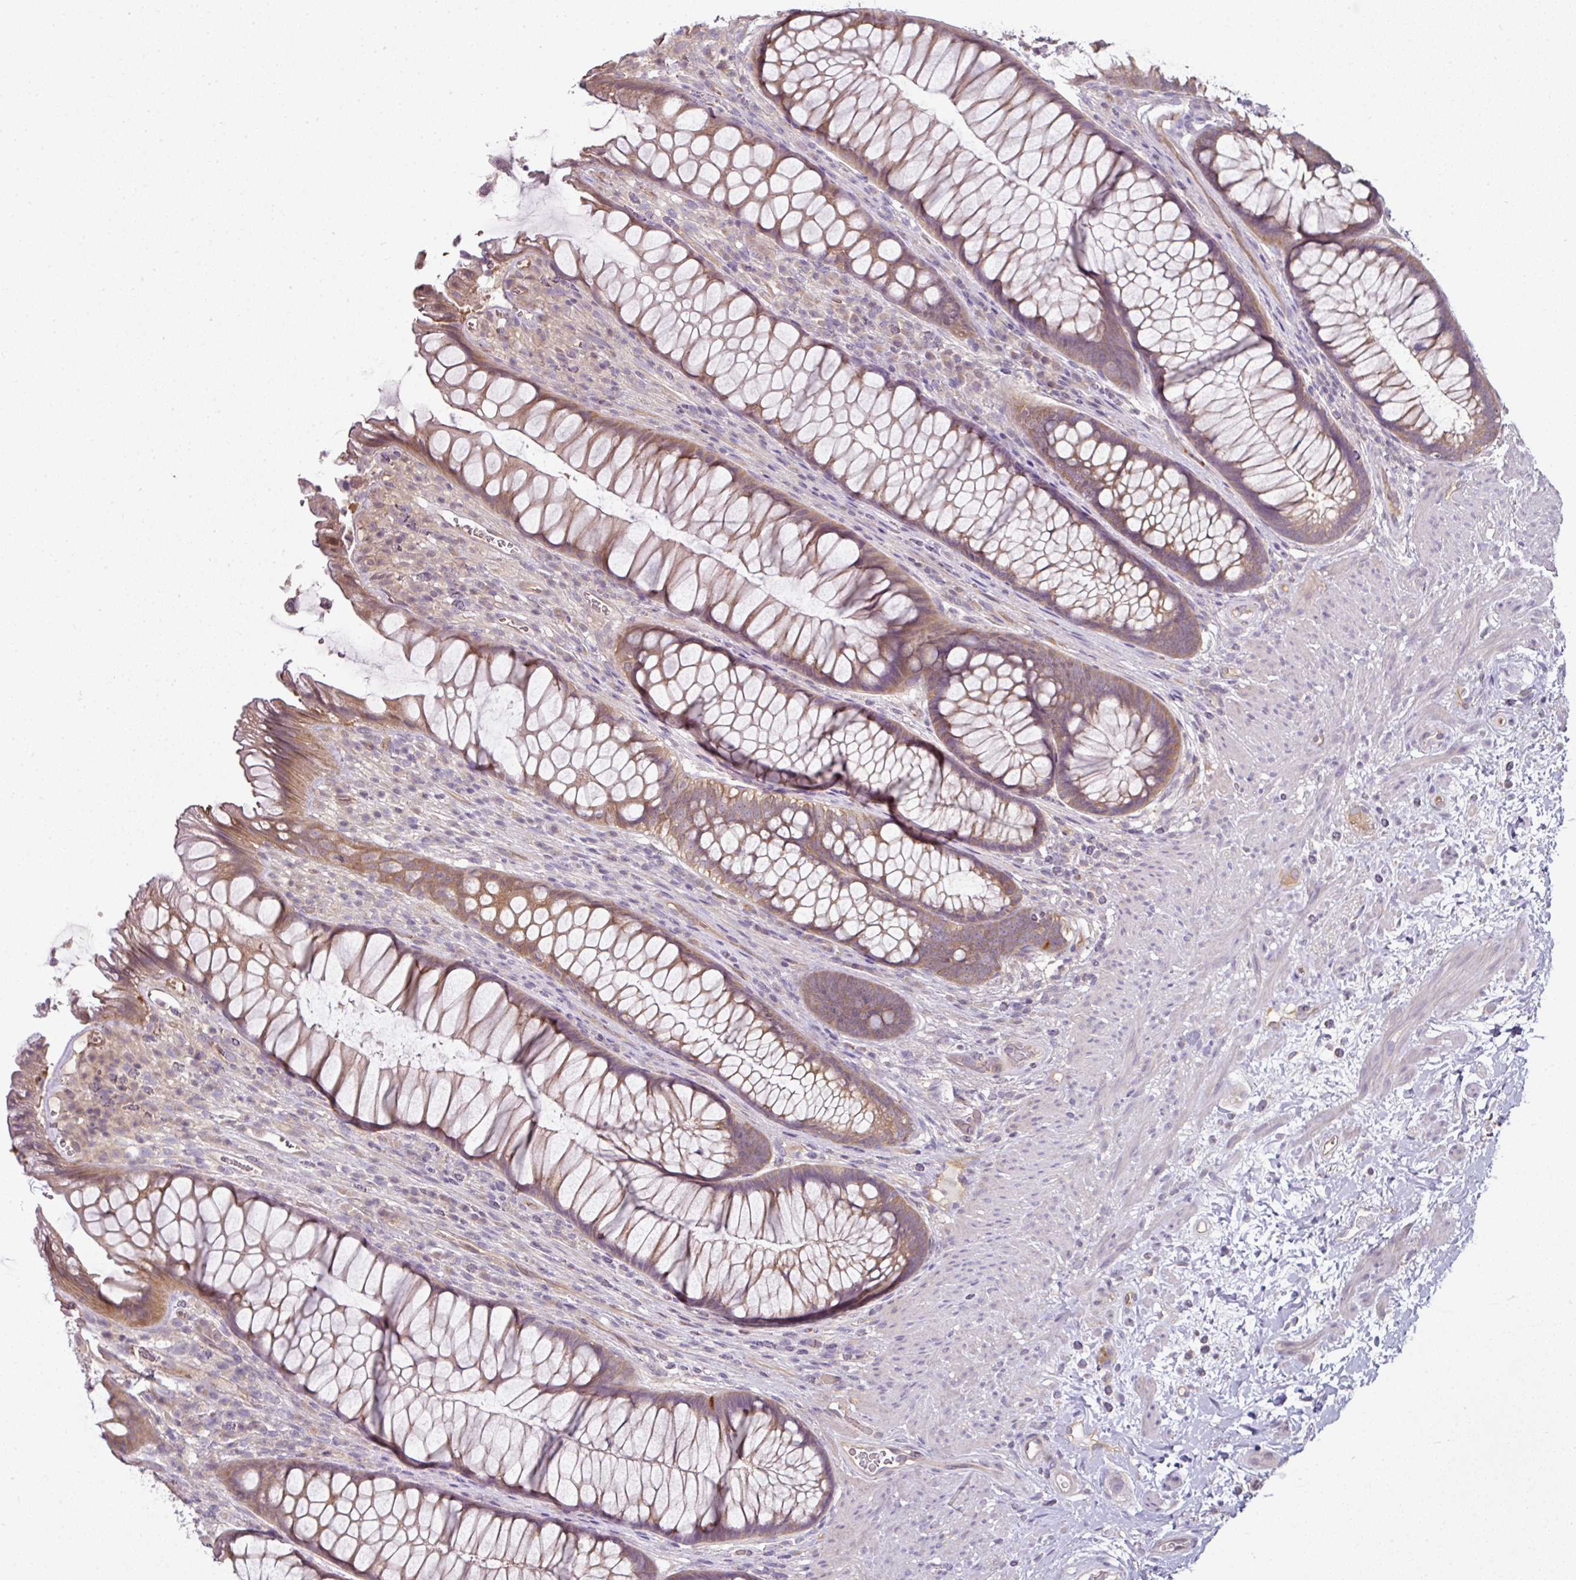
{"staining": {"intensity": "moderate", "quantity": ">75%", "location": "cytoplasmic/membranous"}, "tissue": "rectum", "cell_type": "Glandular cells", "image_type": "normal", "snomed": [{"axis": "morphology", "description": "Normal tissue, NOS"}, {"axis": "topography", "description": "Smooth muscle"}, {"axis": "topography", "description": "Rectum"}], "caption": "Immunohistochemical staining of benign rectum demonstrates >75% levels of moderate cytoplasmic/membranous protein staining in about >75% of glandular cells.", "gene": "C19orf33", "patient": {"sex": "male", "age": 53}}